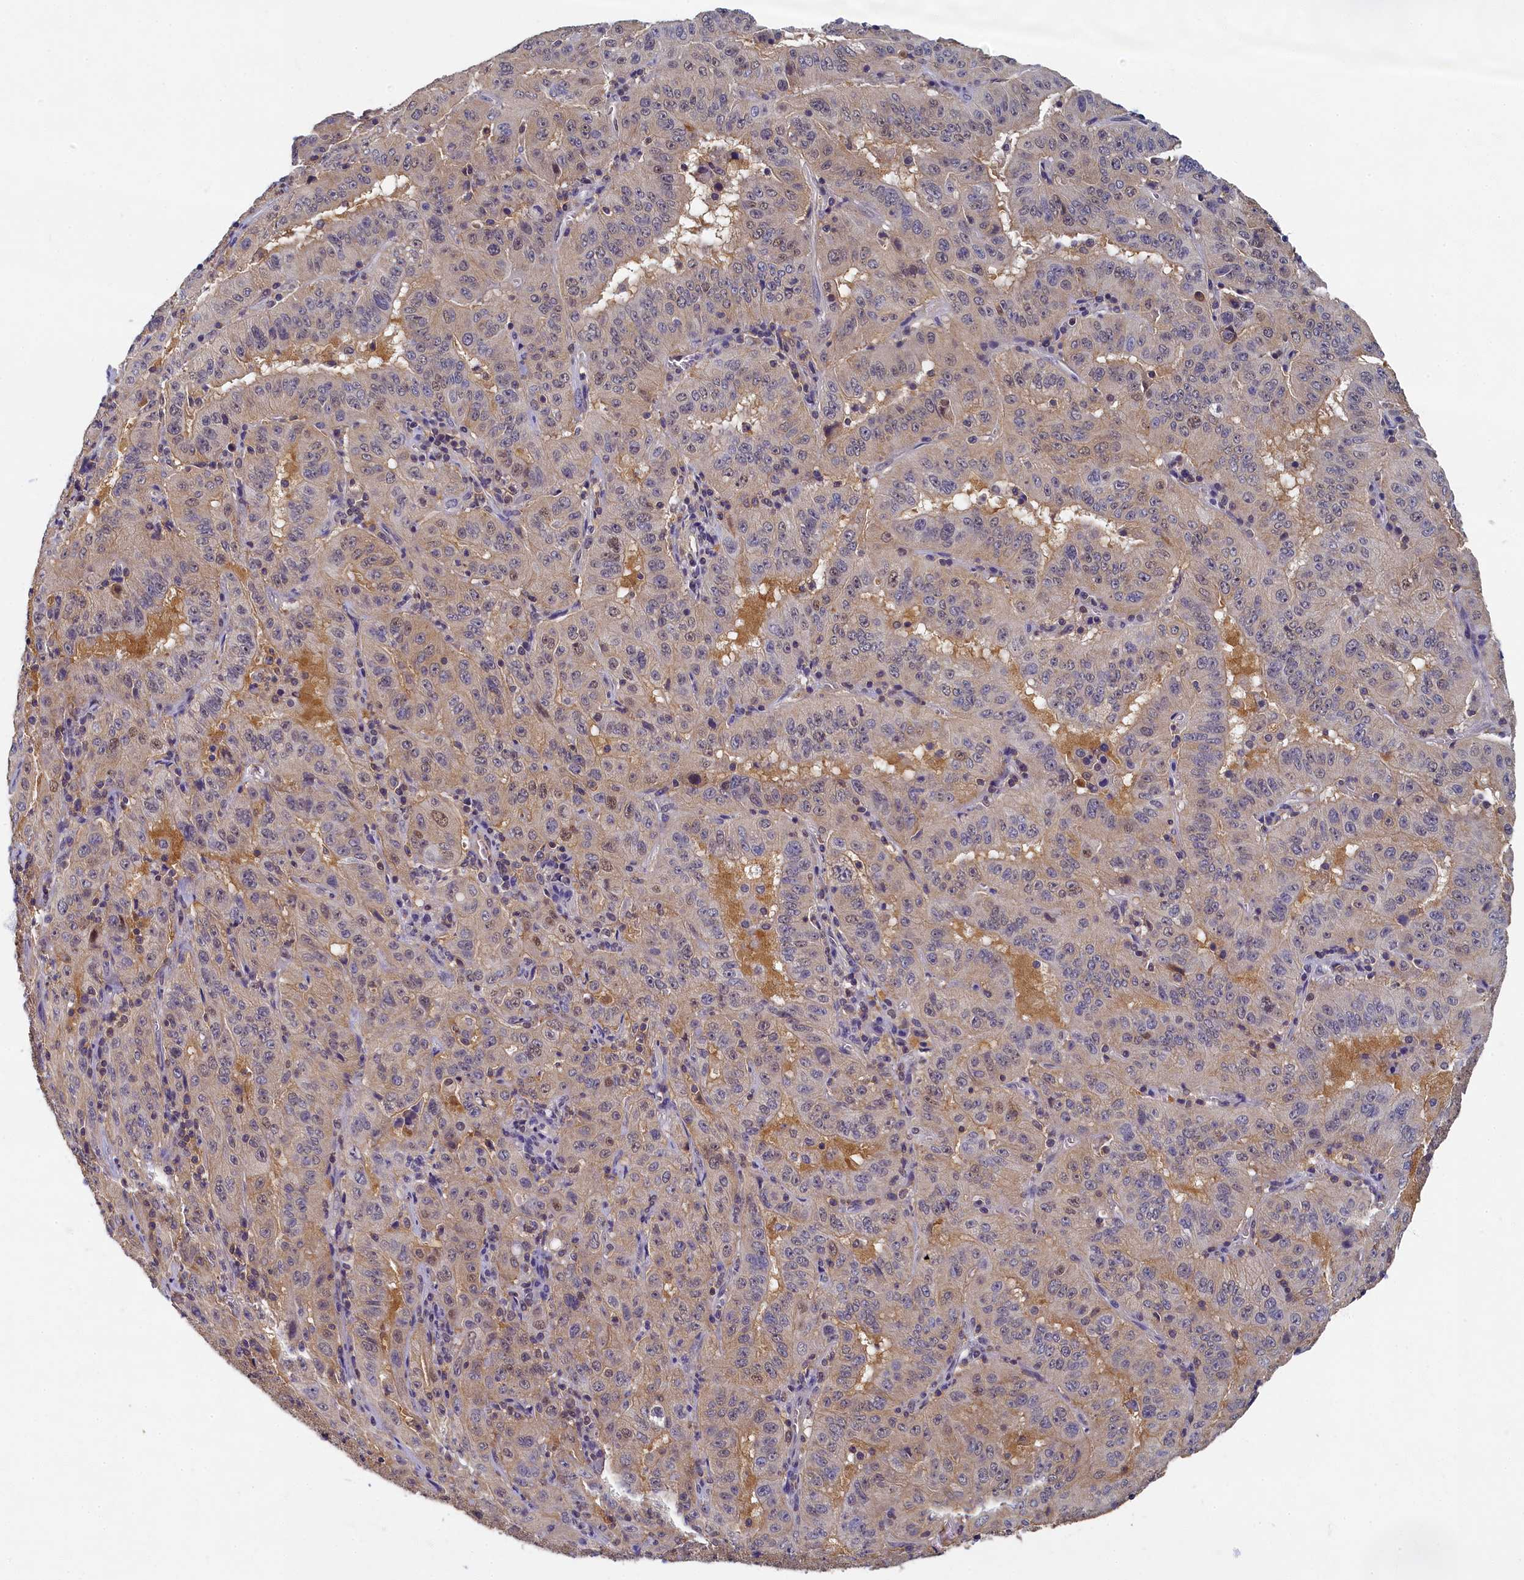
{"staining": {"intensity": "weak", "quantity": "25%-75%", "location": "cytoplasmic/membranous,nuclear"}, "tissue": "pancreatic cancer", "cell_type": "Tumor cells", "image_type": "cancer", "snomed": [{"axis": "morphology", "description": "Adenocarcinoma, NOS"}, {"axis": "topography", "description": "Pancreas"}], "caption": "Tumor cells reveal weak cytoplasmic/membranous and nuclear positivity in about 25%-75% of cells in pancreatic cancer (adenocarcinoma).", "gene": "TBCB", "patient": {"sex": "male", "age": 63}}